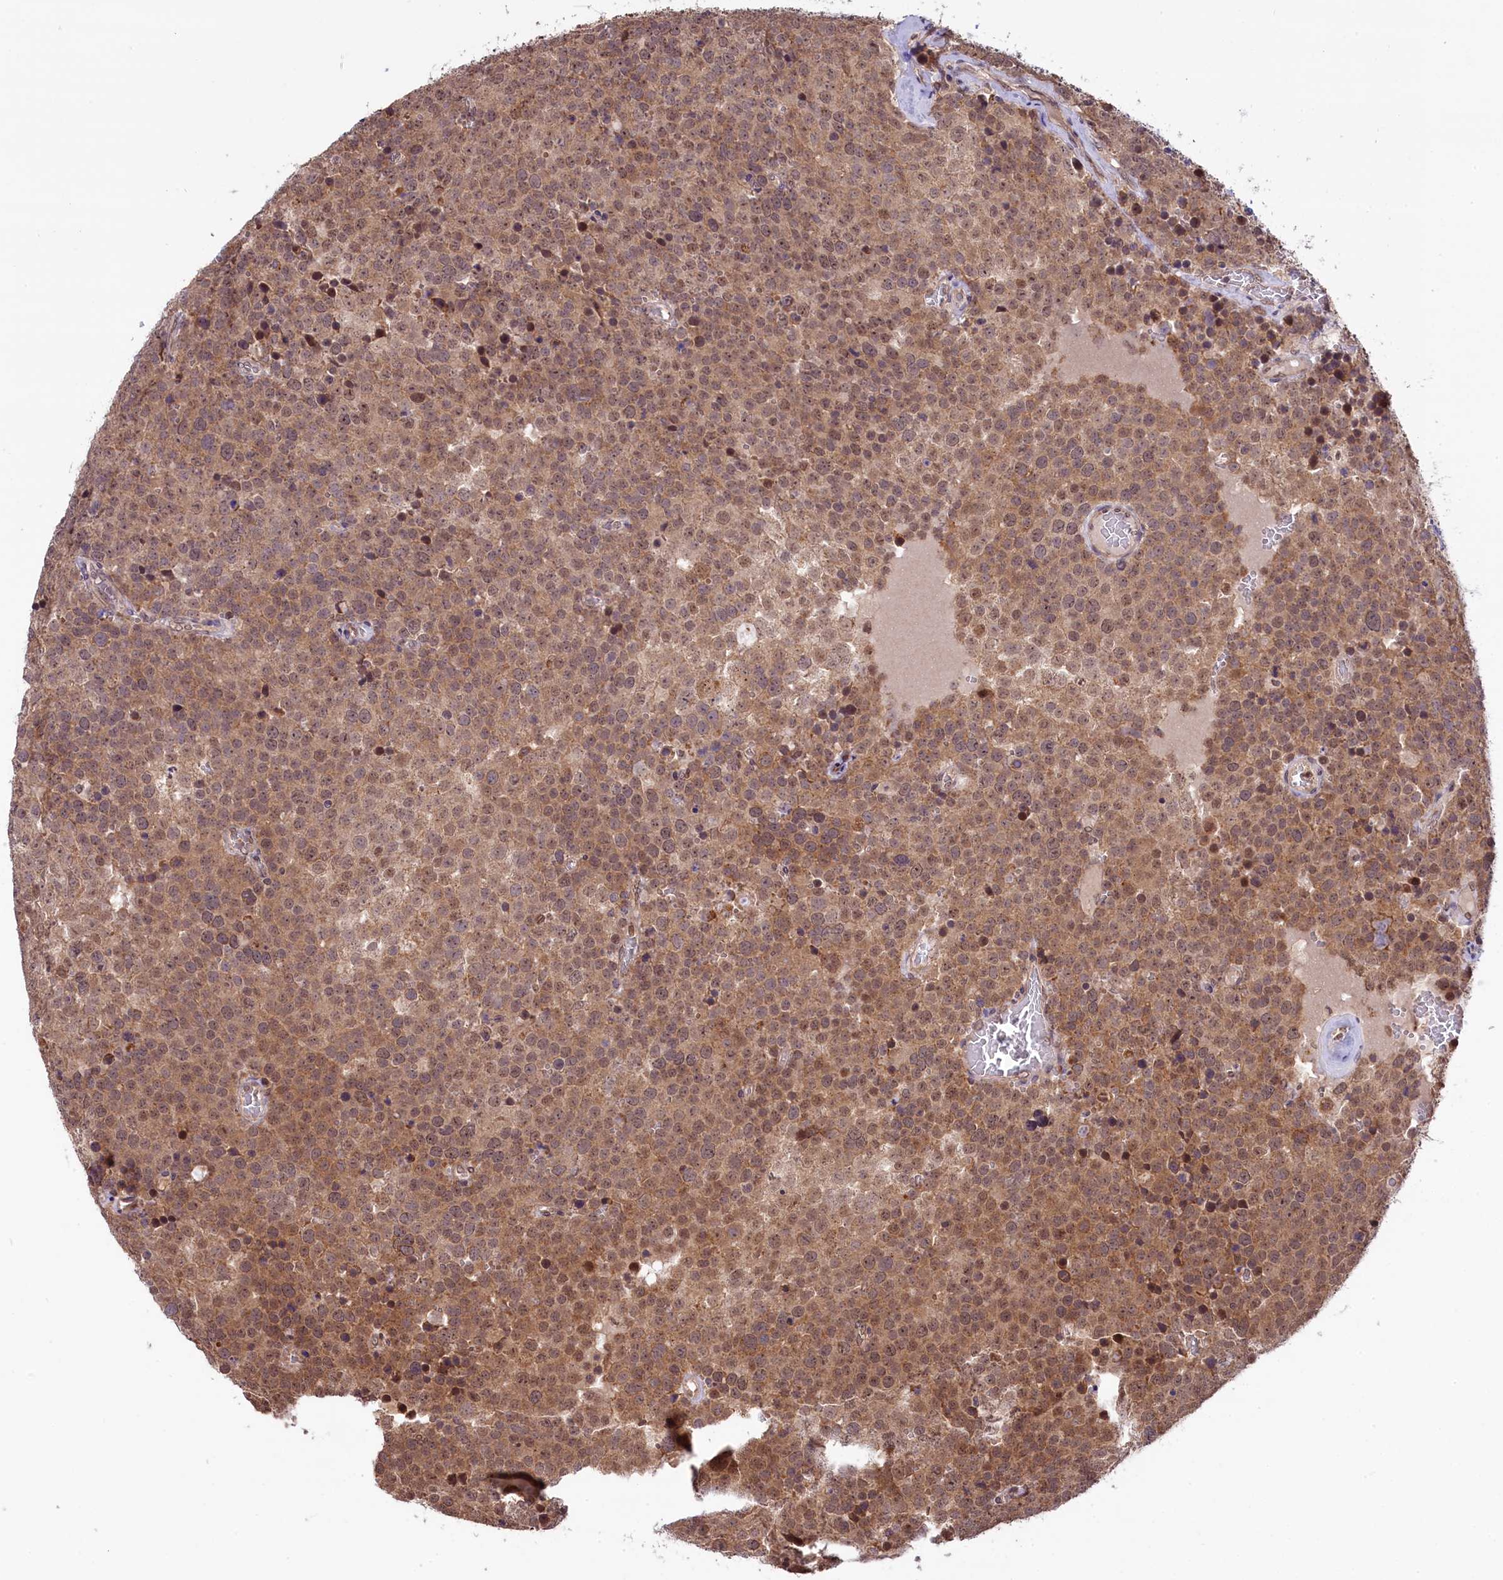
{"staining": {"intensity": "moderate", "quantity": ">75%", "location": "cytoplasmic/membranous,nuclear"}, "tissue": "testis cancer", "cell_type": "Tumor cells", "image_type": "cancer", "snomed": [{"axis": "morphology", "description": "Seminoma, NOS"}, {"axis": "topography", "description": "Testis"}], "caption": "Moderate cytoplasmic/membranous and nuclear expression for a protein is appreciated in about >75% of tumor cells of seminoma (testis) using immunohistochemistry.", "gene": "CARD8", "patient": {"sex": "male", "age": 71}}